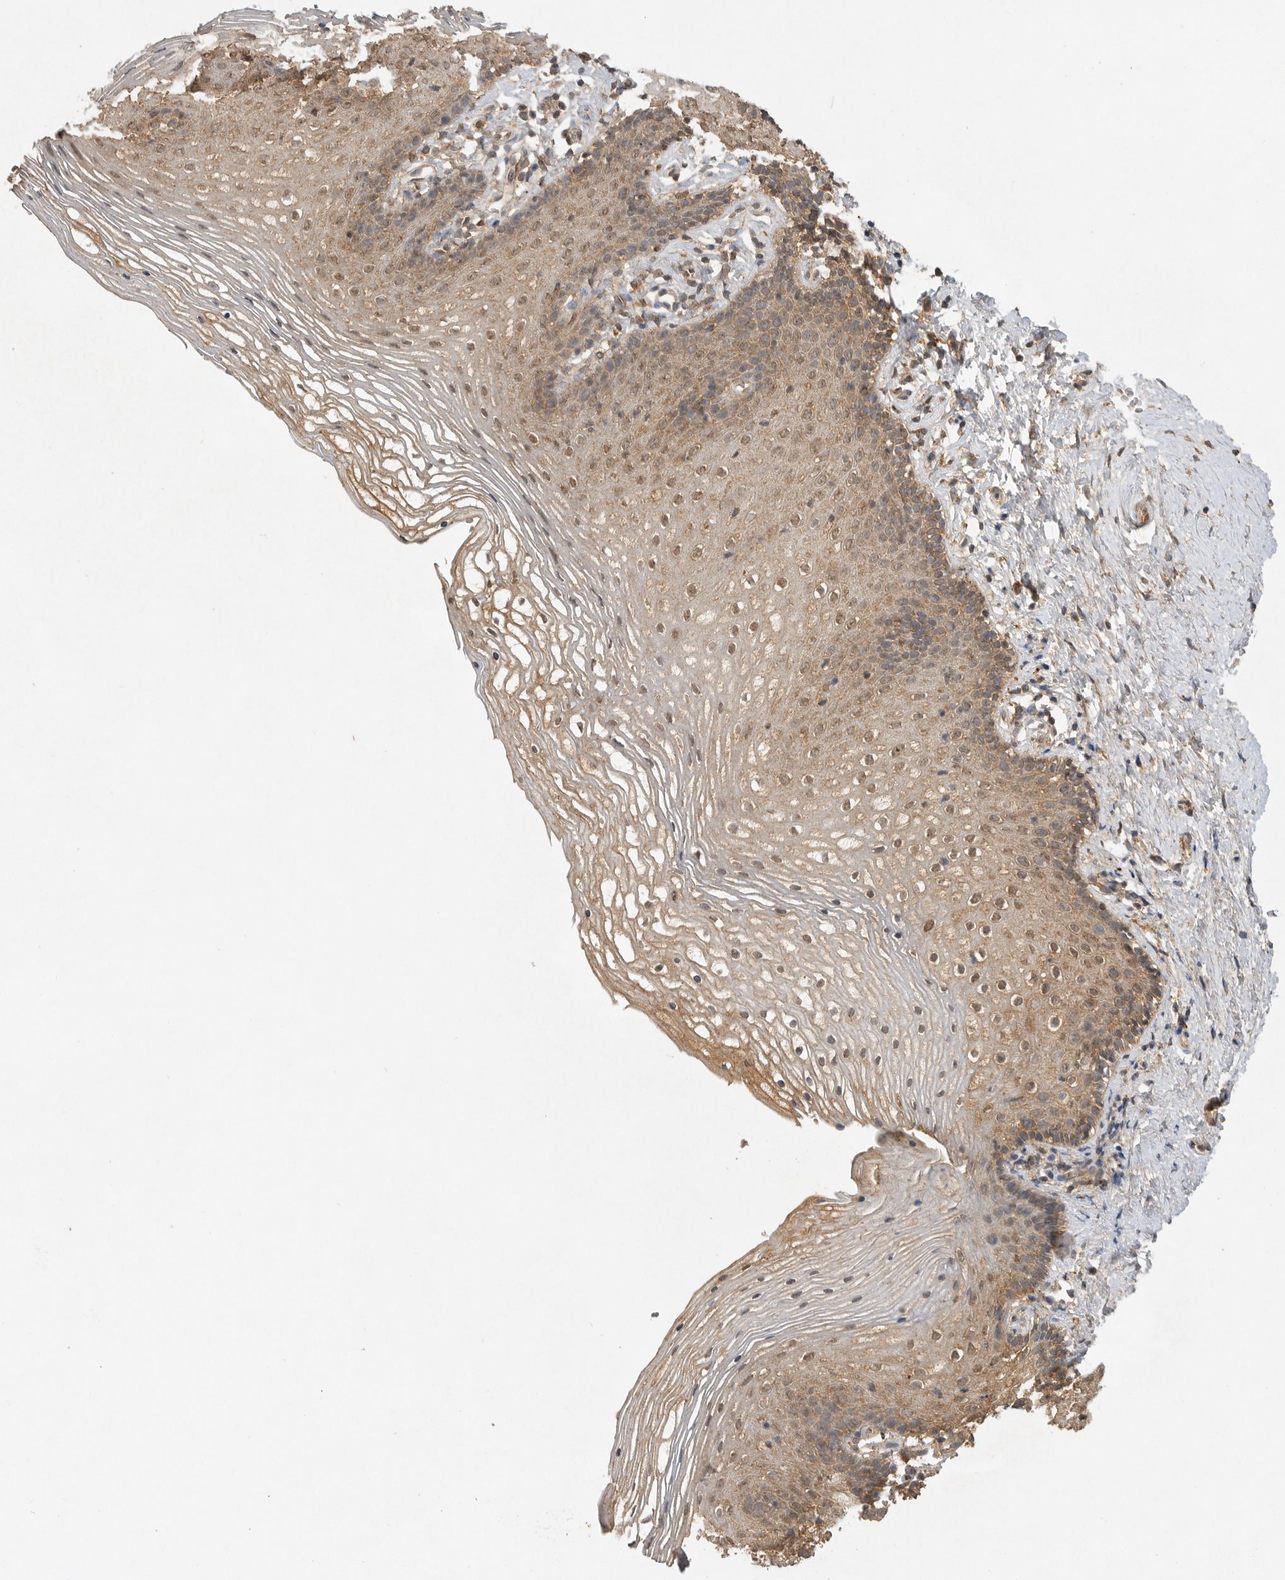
{"staining": {"intensity": "weak", "quantity": ">75%", "location": "cytoplasmic/membranous,nuclear"}, "tissue": "vagina", "cell_type": "Squamous epithelial cells", "image_type": "normal", "snomed": [{"axis": "morphology", "description": "Normal tissue, NOS"}, {"axis": "topography", "description": "Vagina"}], "caption": "Protein expression by immunohistochemistry (IHC) reveals weak cytoplasmic/membranous,nuclear positivity in approximately >75% of squamous epithelial cells in benign vagina. Nuclei are stained in blue.", "gene": "ICOSLG", "patient": {"sex": "female", "age": 32}}